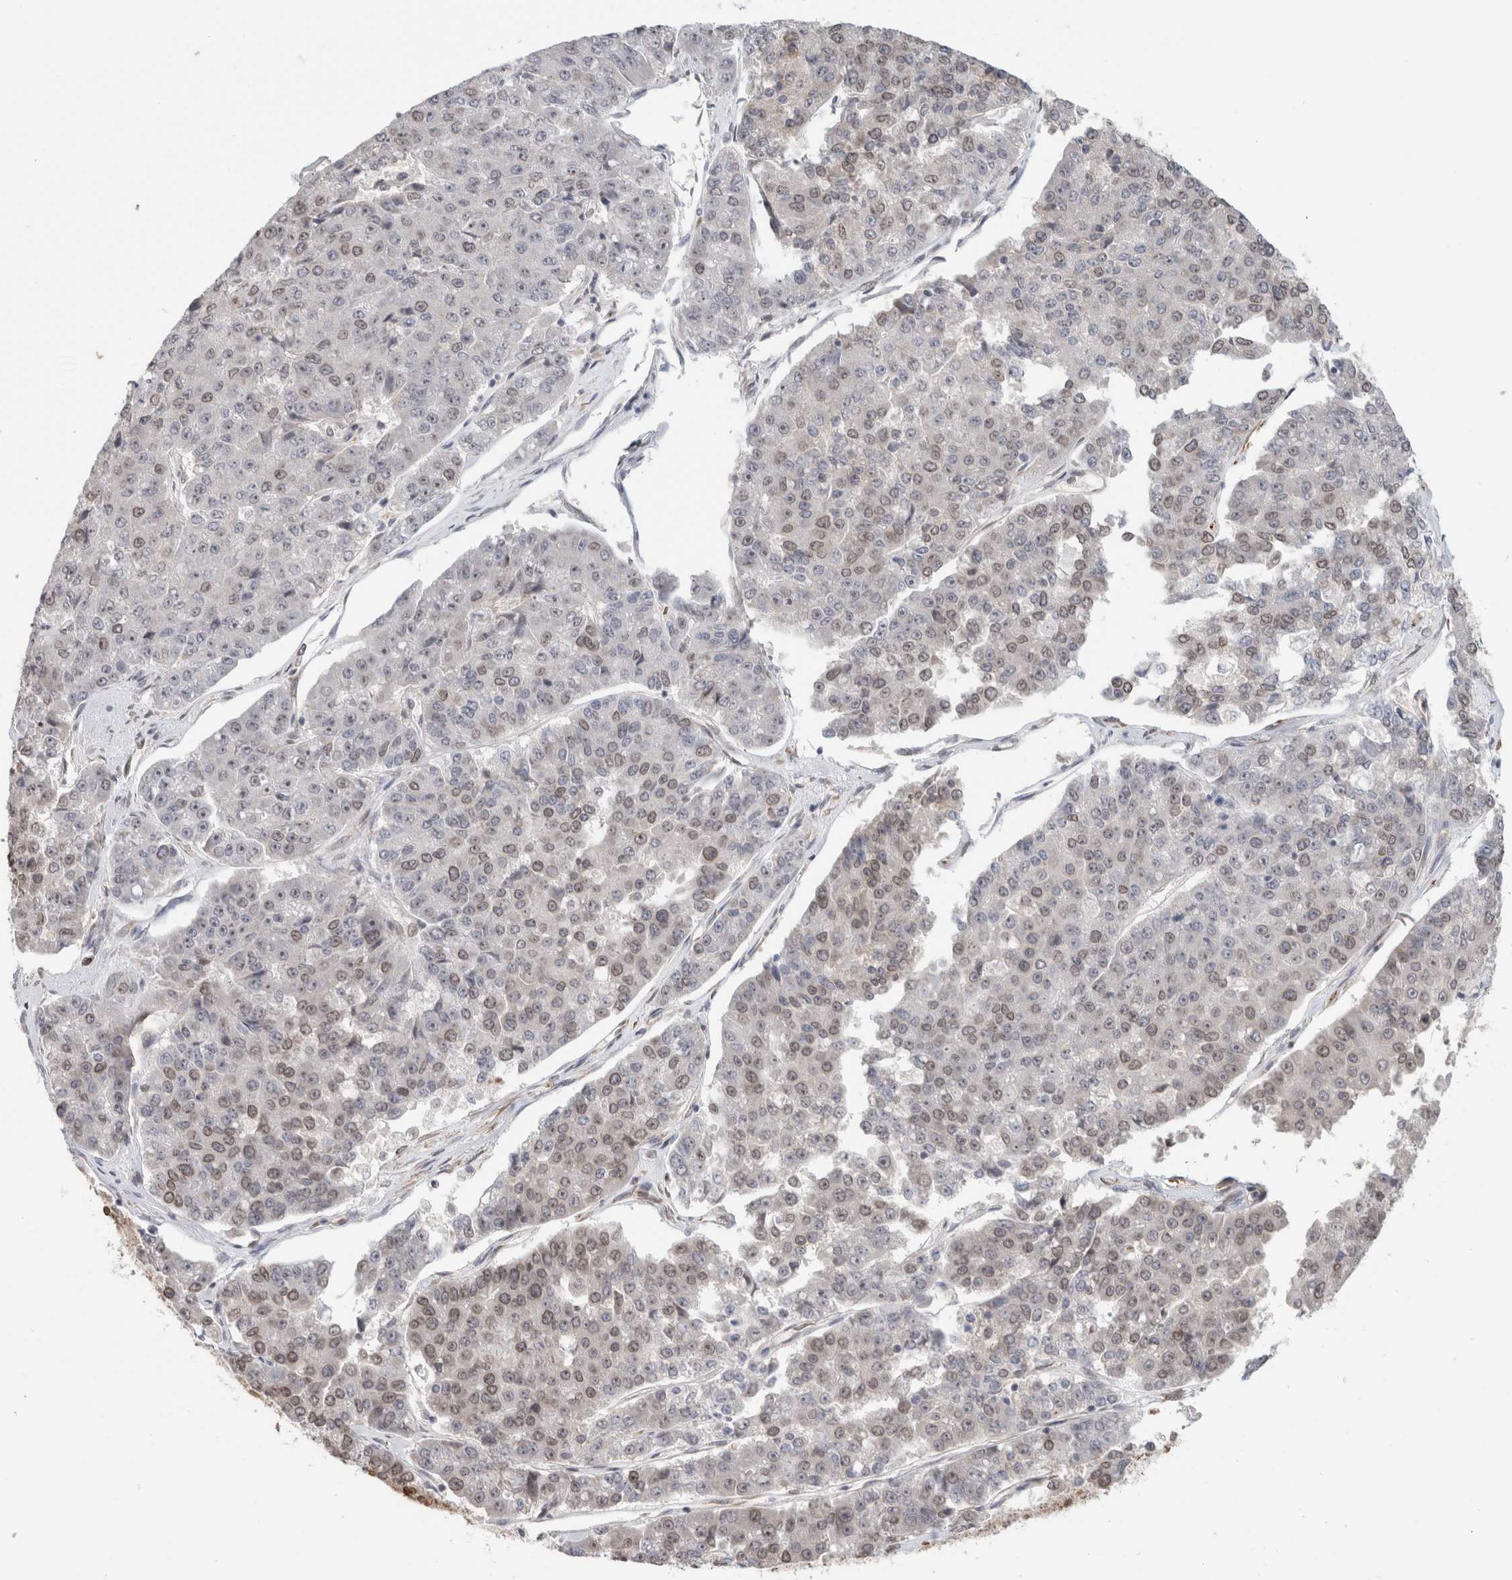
{"staining": {"intensity": "weak", "quantity": "25%-75%", "location": "cytoplasmic/membranous,nuclear"}, "tissue": "pancreatic cancer", "cell_type": "Tumor cells", "image_type": "cancer", "snomed": [{"axis": "morphology", "description": "Adenocarcinoma, NOS"}, {"axis": "topography", "description": "Pancreas"}], "caption": "Adenocarcinoma (pancreatic) was stained to show a protein in brown. There is low levels of weak cytoplasmic/membranous and nuclear staining in about 25%-75% of tumor cells.", "gene": "RBMX2", "patient": {"sex": "male", "age": 50}}